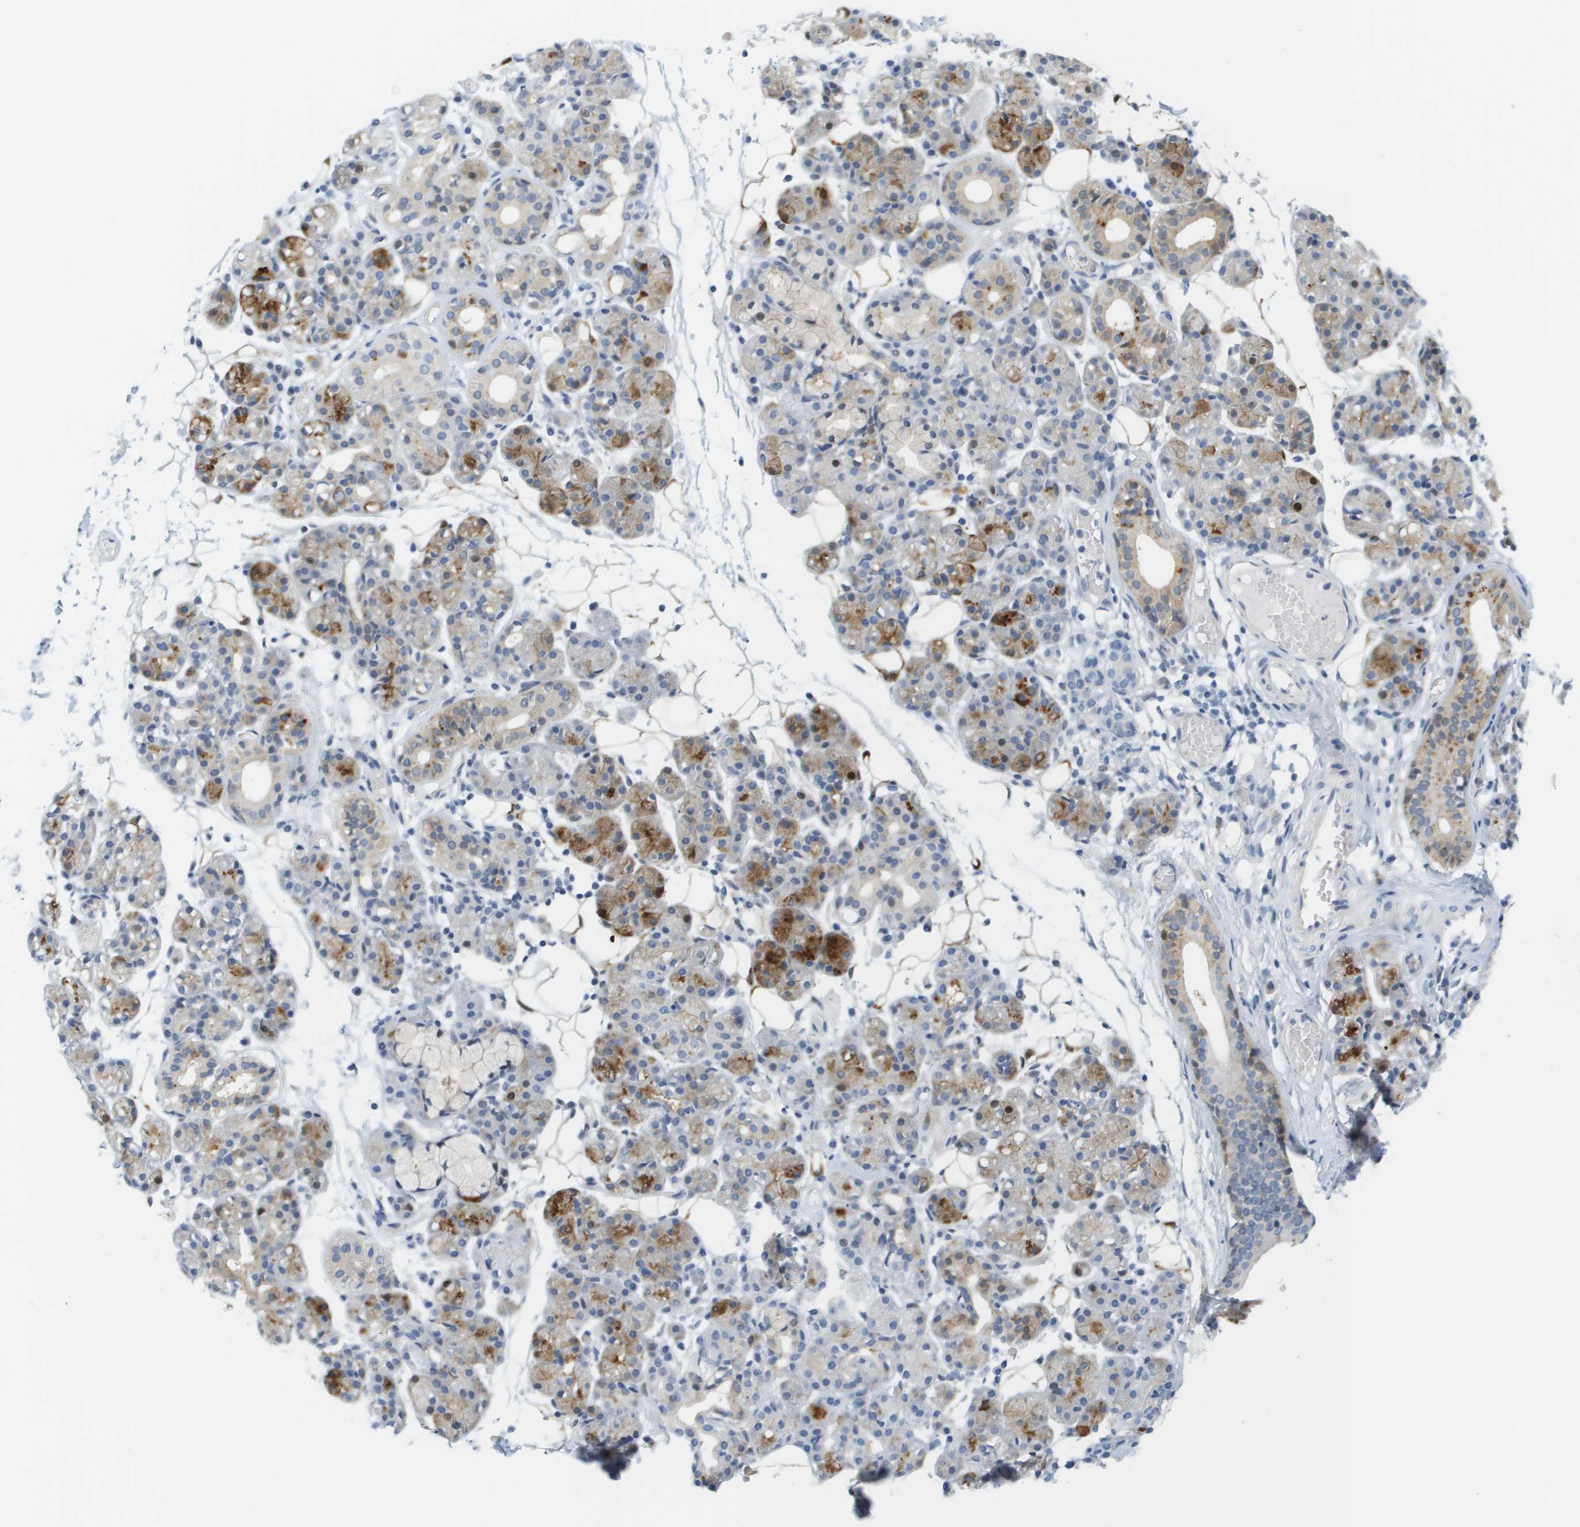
{"staining": {"intensity": "moderate", "quantity": "<25%", "location": "cytoplasmic/membranous"}, "tissue": "salivary gland", "cell_type": "Glandular cells", "image_type": "normal", "snomed": [{"axis": "morphology", "description": "Normal tissue, NOS"}, {"axis": "topography", "description": "Salivary gland"}], "caption": "Brown immunohistochemical staining in normal human salivary gland reveals moderate cytoplasmic/membranous staining in approximately <25% of glandular cells.", "gene": "CUL9", "patient": {"sex": "male", "age": 63}}